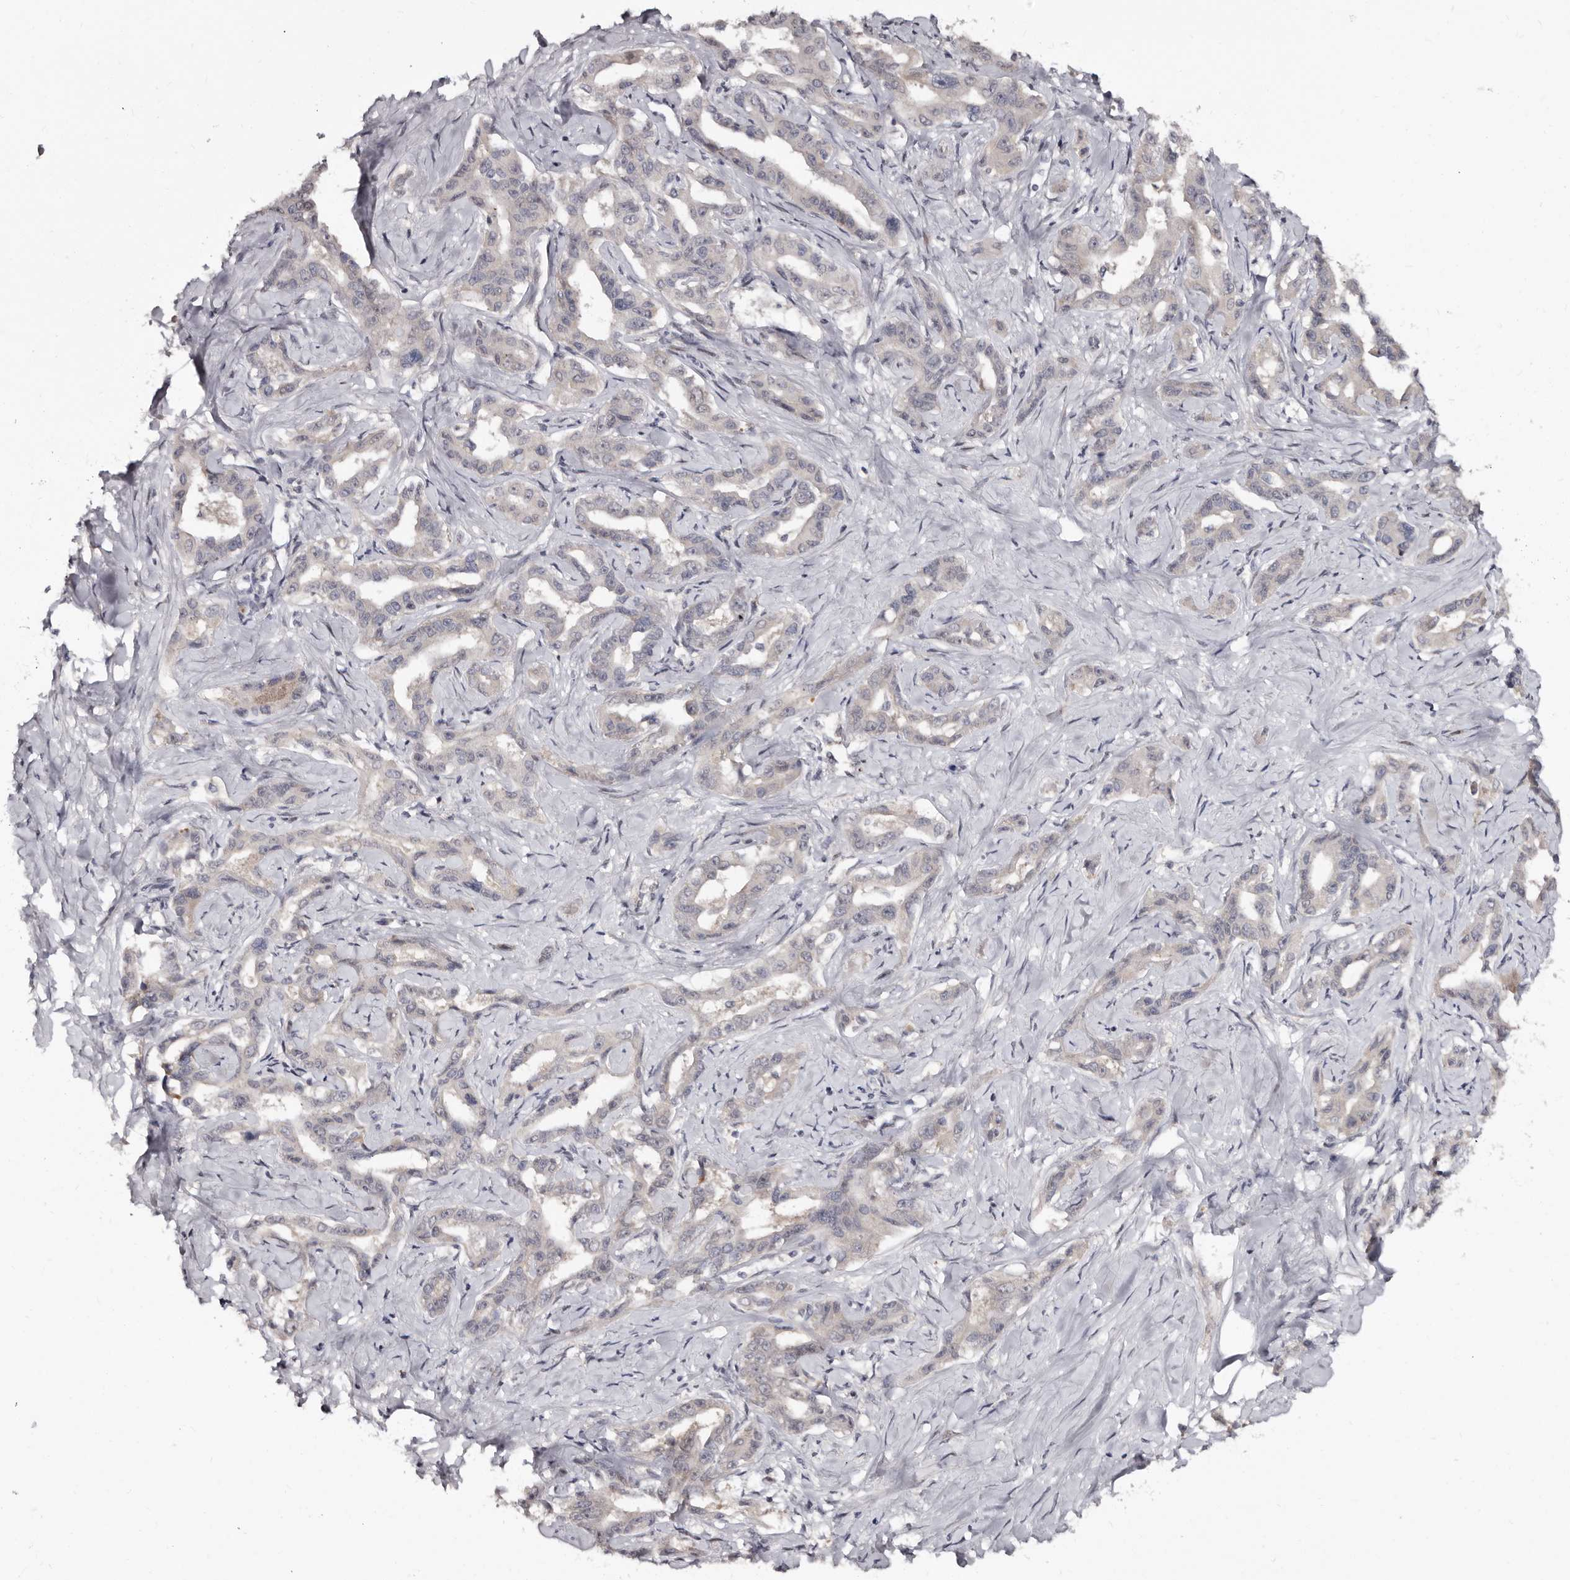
{"staining": {"intensity": "negative", "quantity": "none", "location": "none"}, "tissue": "liver cancer", "cell_type": "Tumor cells", "image_type": "cancer", "snomed": [{"axis": "morphology", "description": "Cholangiocarcinoma"}, {"axis": "topography", "description": "Liver"}], "caption": "Tumor cells are negative for protein expression in human liver cancer. Brightfield microscopy of immunohistochemistry (IHC) stained with DAB (brown) and hematoxylin (blue), captured at high magnification.", "gene": "PHF20L1", "patient": {"sex": "male", "age": 59}}